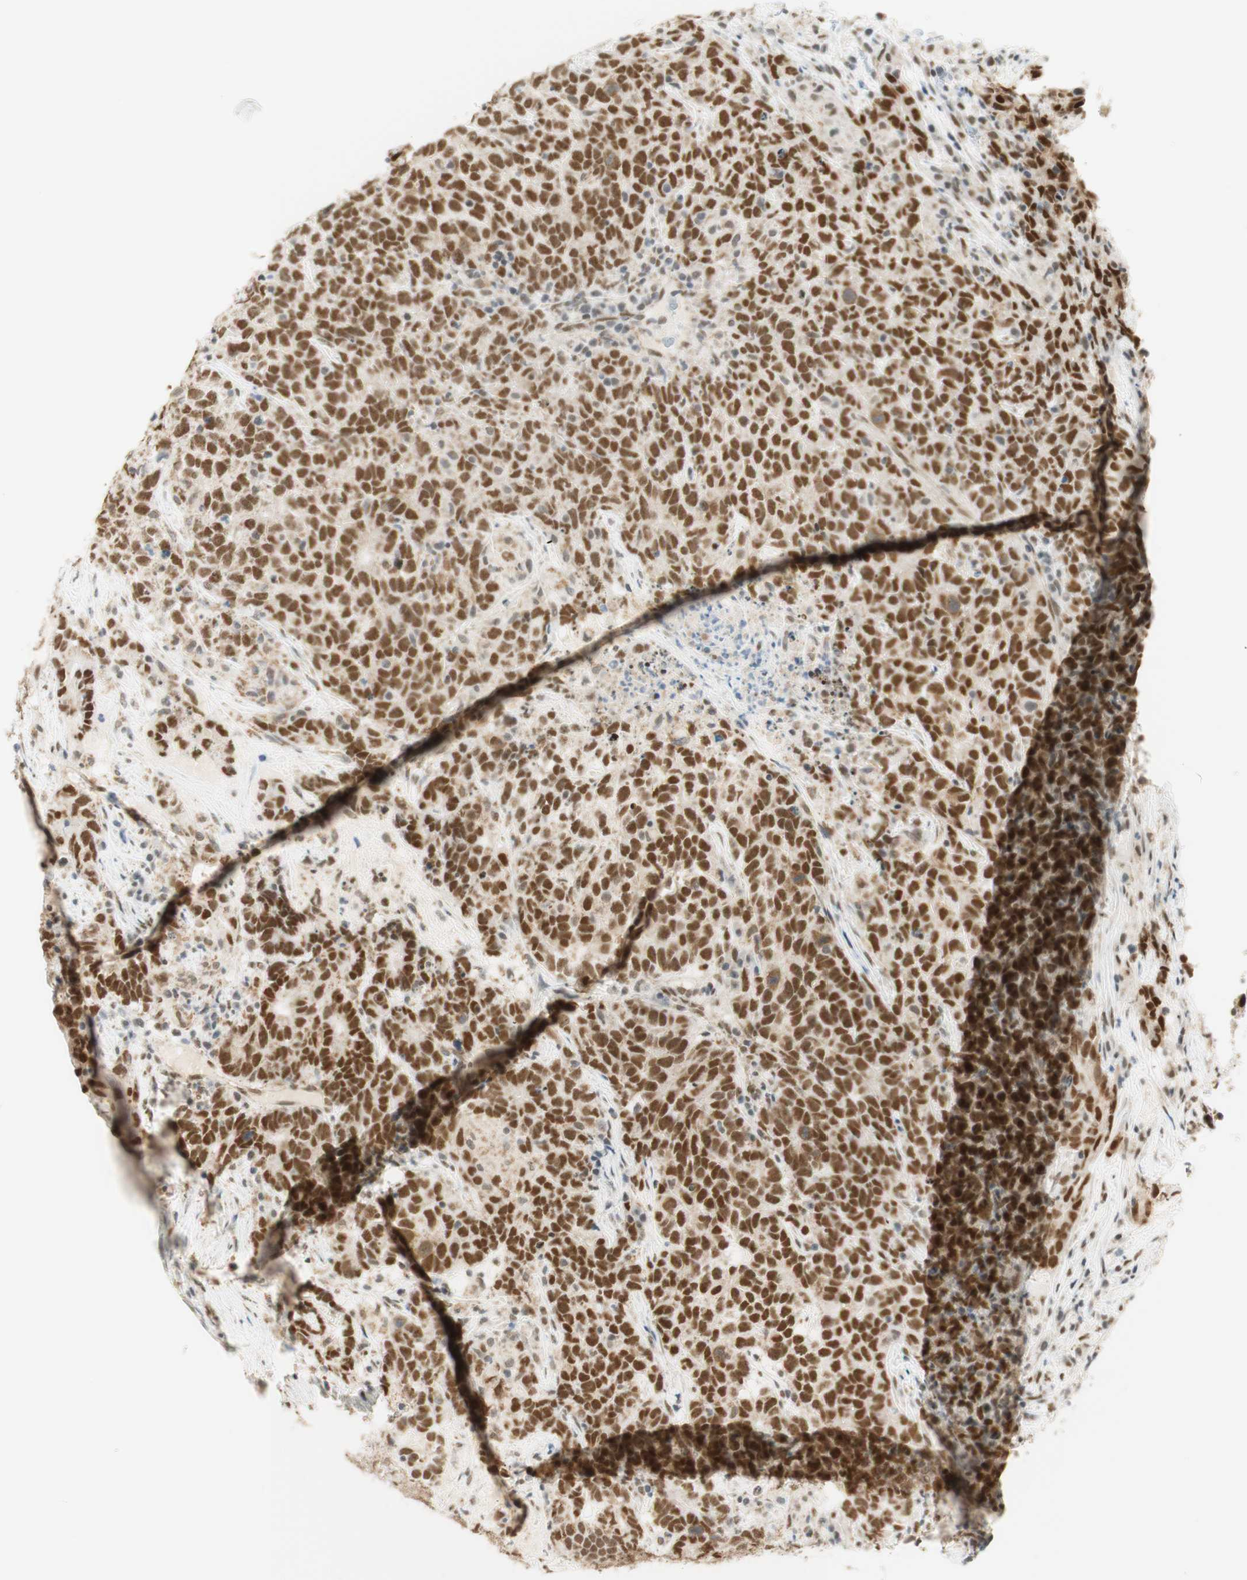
{"staining": {"intensity": "strong", "quantity": ">75%", "location": "nuclear"}, "tissue": "testis cancer", "cell_type": "Tumor cells", "image_type": "cancer", "snomed": [{"axis": "morphology", "description": "Carcinoma, Embryonal, NOS"}, {"axis": "topography", "description": "Testis"}], "caption": "High-power microscopy captured an immunohistochemistry micrograph of testis cancer (embryonal carcinoma), revealing strong nuclear staining in about >75% of tumor cells.", "gene": "ZNF782", "patient": {"sex": "male", "age": 26}}